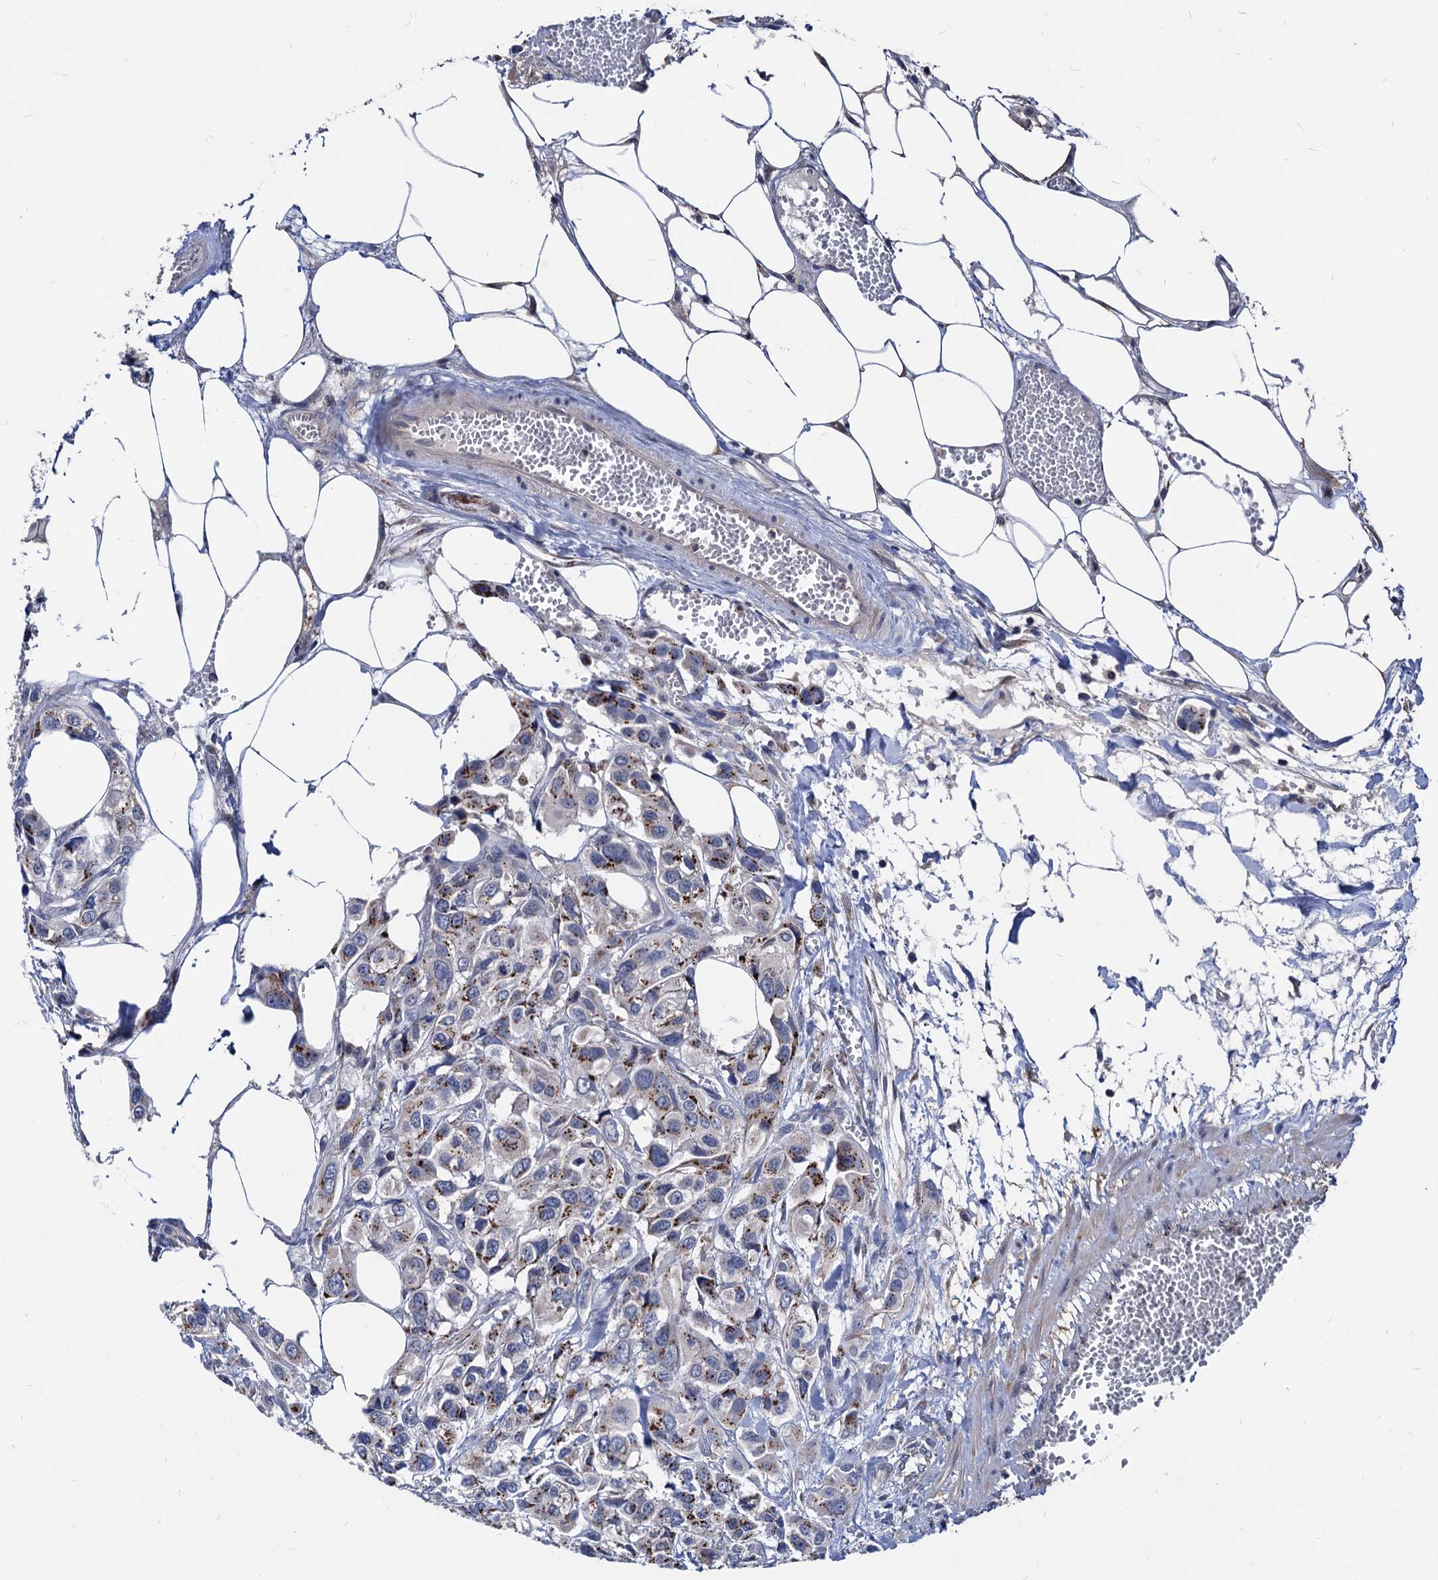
{"staining": {"intensity": "strong", "quantity": "25%-75%", "location": "cytoplasmic/membranous"}, "tissue": "urothelial cancer", "cell_type": "Tumor cells", "image_type": "cancer", "snomed": [{"axis": "morphology", "description": "Urothelial carcinoma, High grade"}, {"axis": "topography", "description": "Urinary bladder"}], "caption": "IHC image of human urothelial carcinoma (high-grade) stained for a protein (brown), which reveals high levels of strong cytoplasmic/membranous staining in approximately 25%-75% of tumor cells.", "gene": "ESD", "patient": {"sex": "male", "age": 67}}